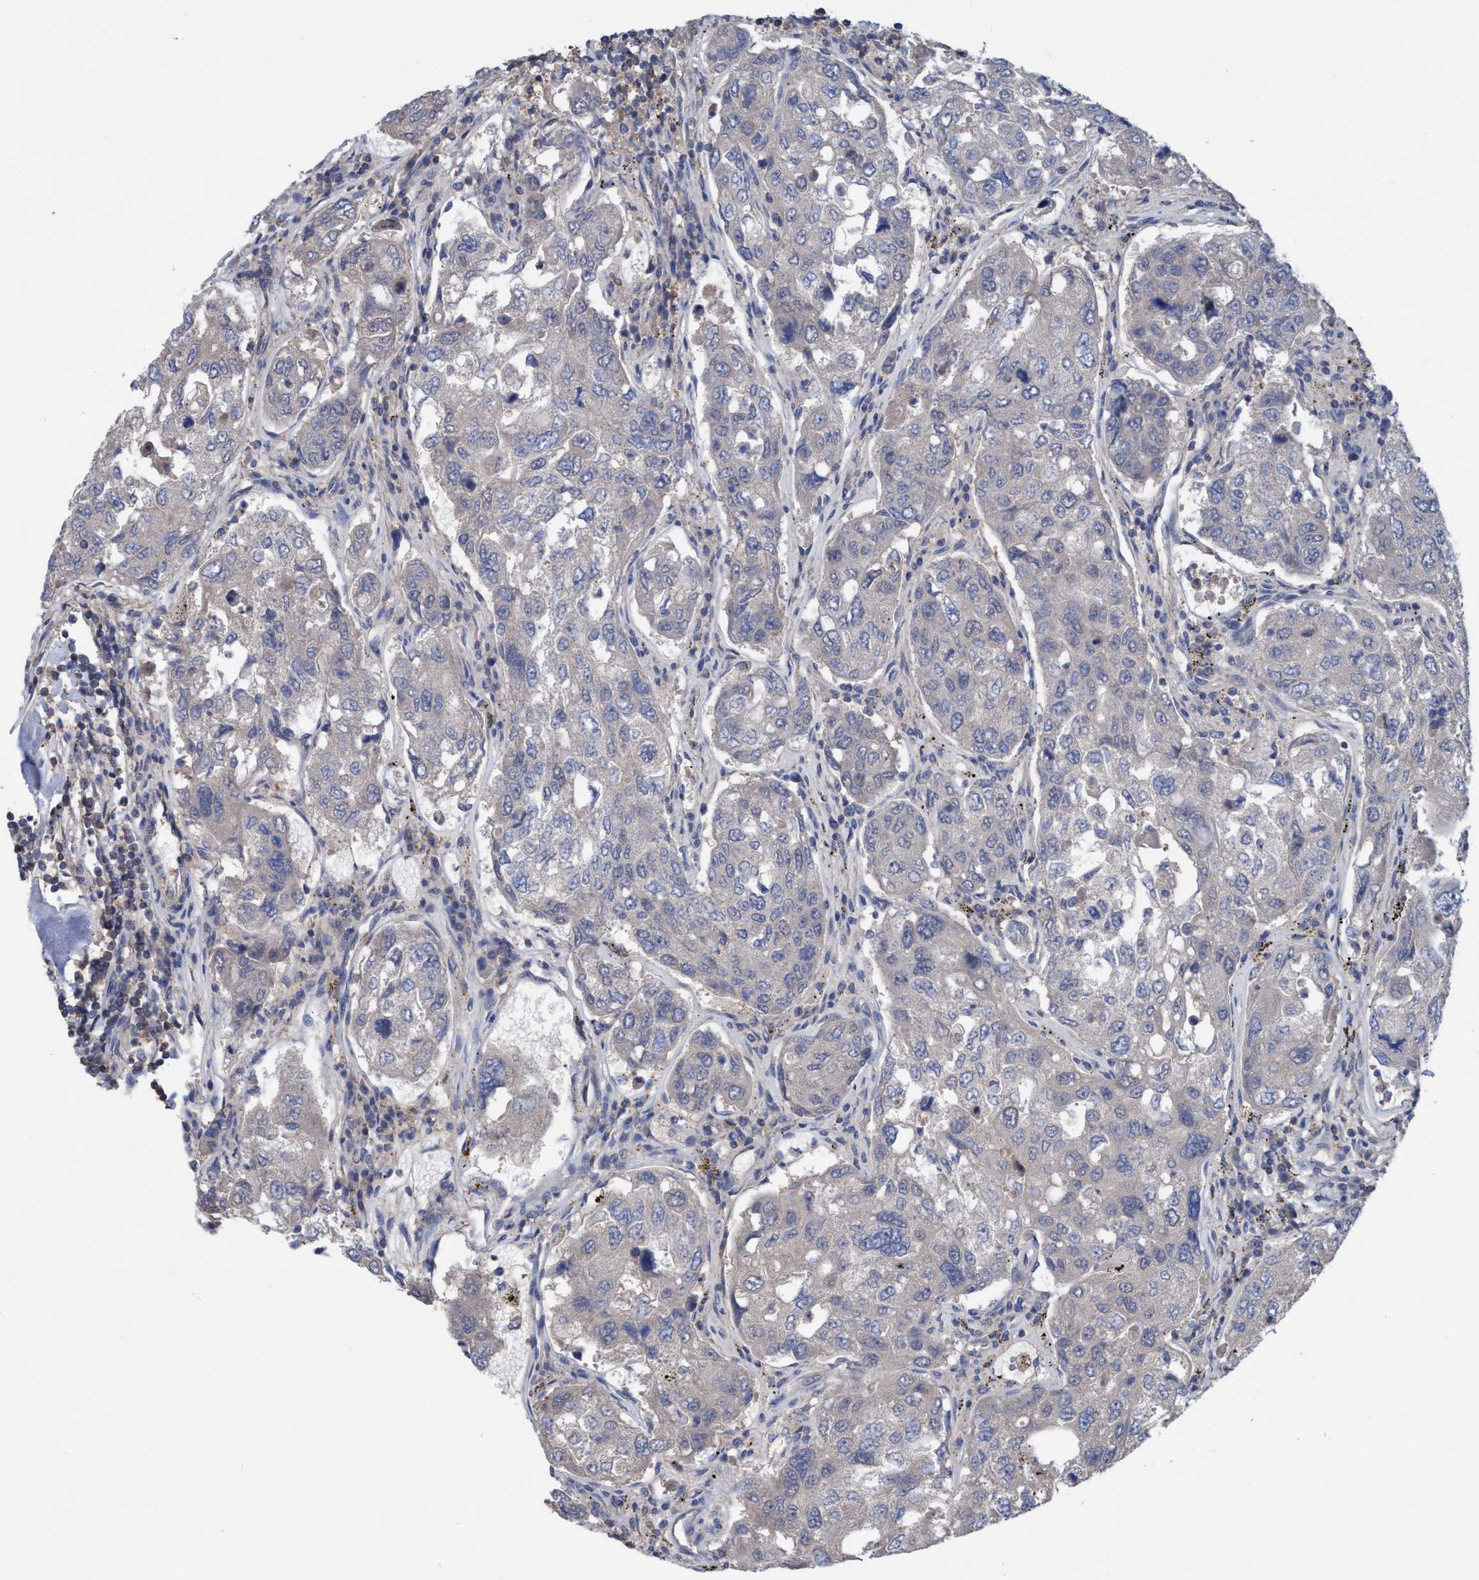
{"staining": {"intensity": "negative", "quantity": "none", "location": "none"}, "tissue": "urothelial cancer", "cell_type": "Tumor cells", "image_type": "cancer", "snomed": [{"axis": "morphology", "description": "Urothelial carcinoma, High grade"}, {"axis": "topography", "description": "Lymph node"}, {"axis": "topography", "description": "Urinary bladder"}], "caption": "Immunohistochemical staining of high-grade urothelial carcinoma demonstrates no significant positivity in tumor cells.", "gene": "GLOD4", "patient": {"sex": "male", "age": 51}}